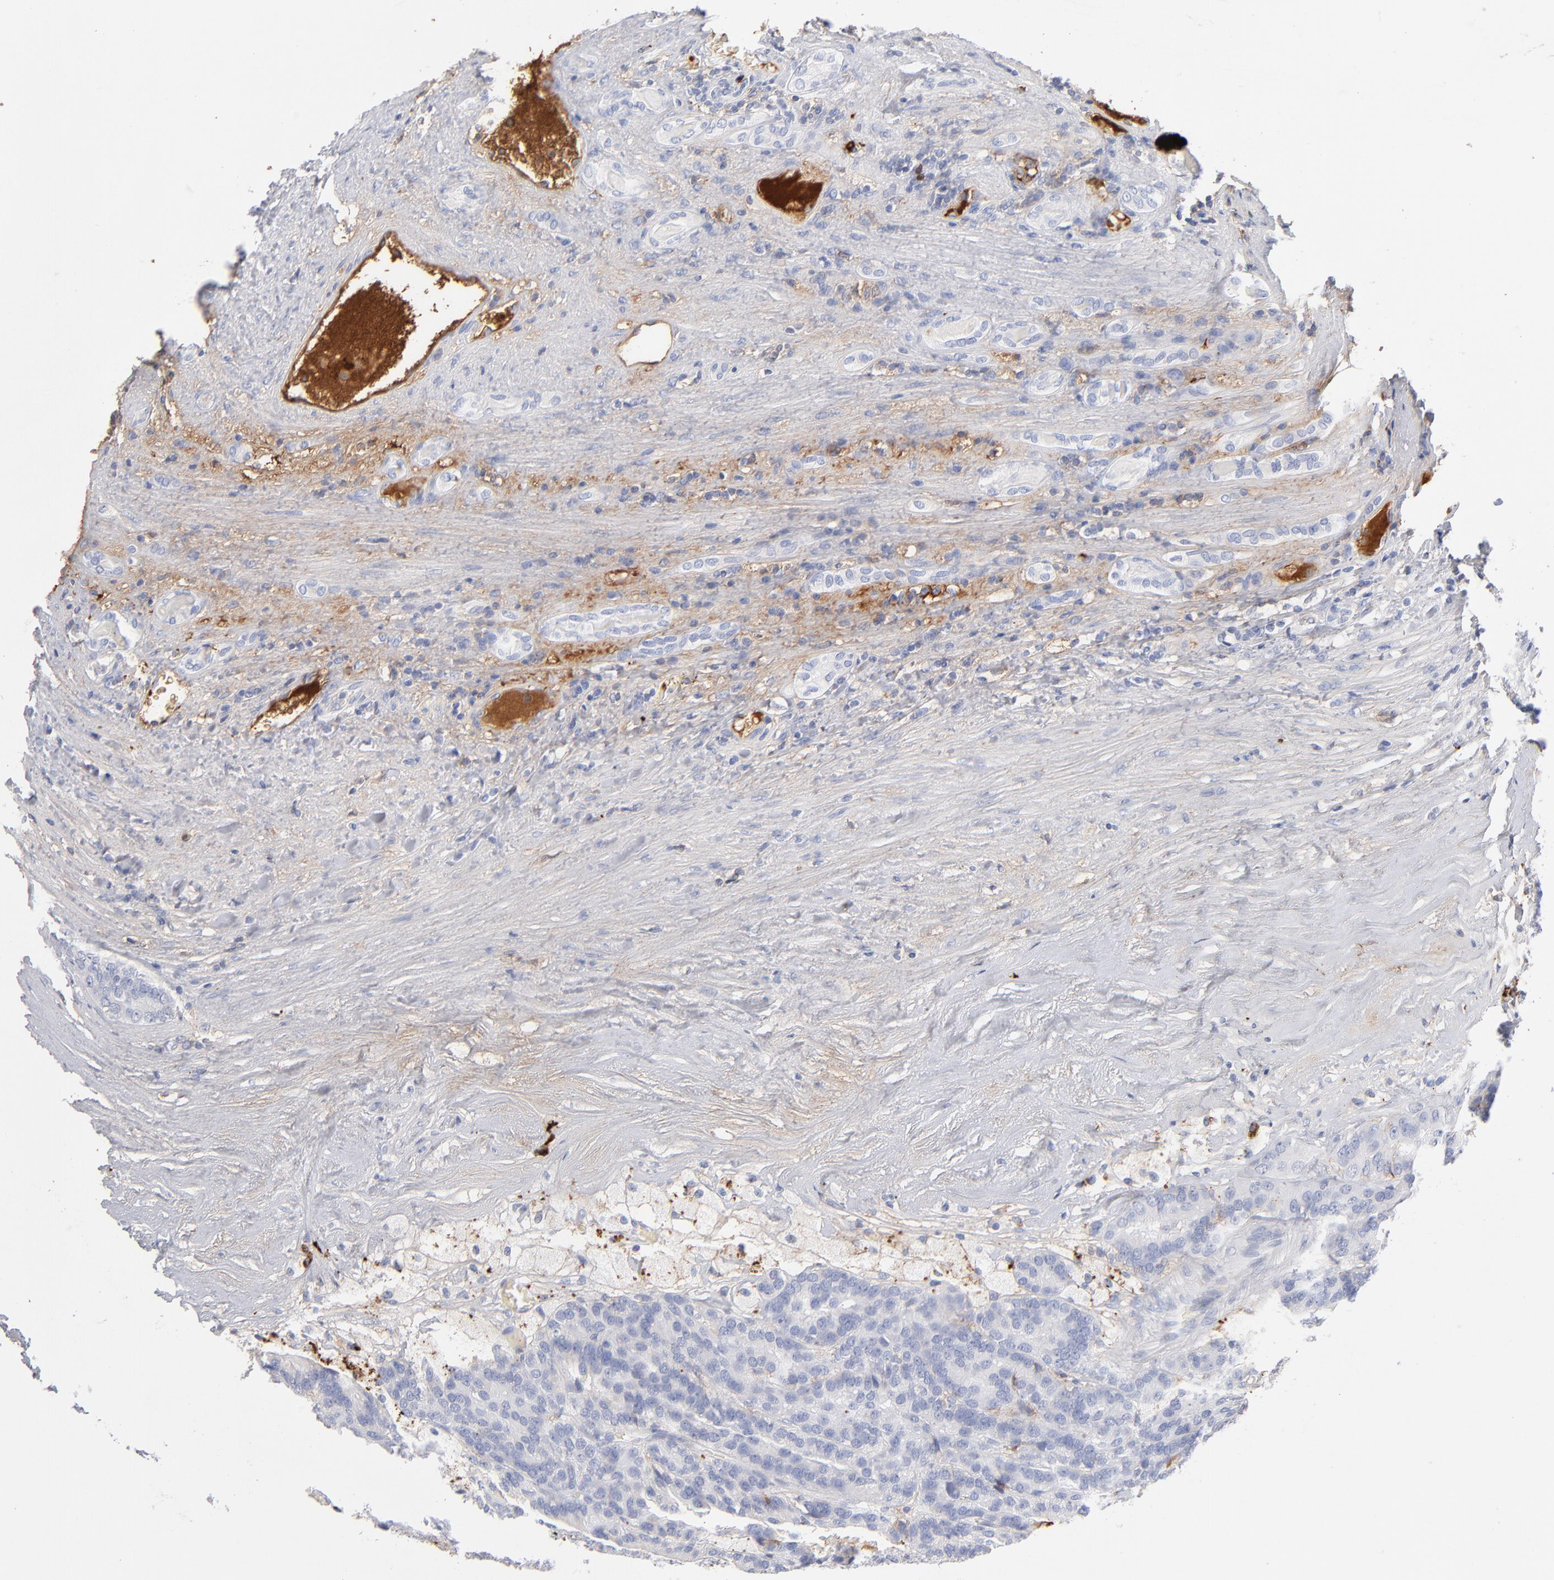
{"staining": {"intensity": "negative", "quantity": "none", "location": "none"}, "tissue": "renal cancer", "cell_type": "Tumor cells", "image_type": "cancer", "snomed": [{"axis": "morphology", "description": "Adenocarcinoma, NOS"}, {"axis": "topography", "description": "Kidney"}], "caption": "A photomicrograph of renal cancer (adenocarcinoma) stained for a protein reveals no brown staining in tumor cells.", "gene": "APOH", "patient": {"sex": "male", "age": 46}}